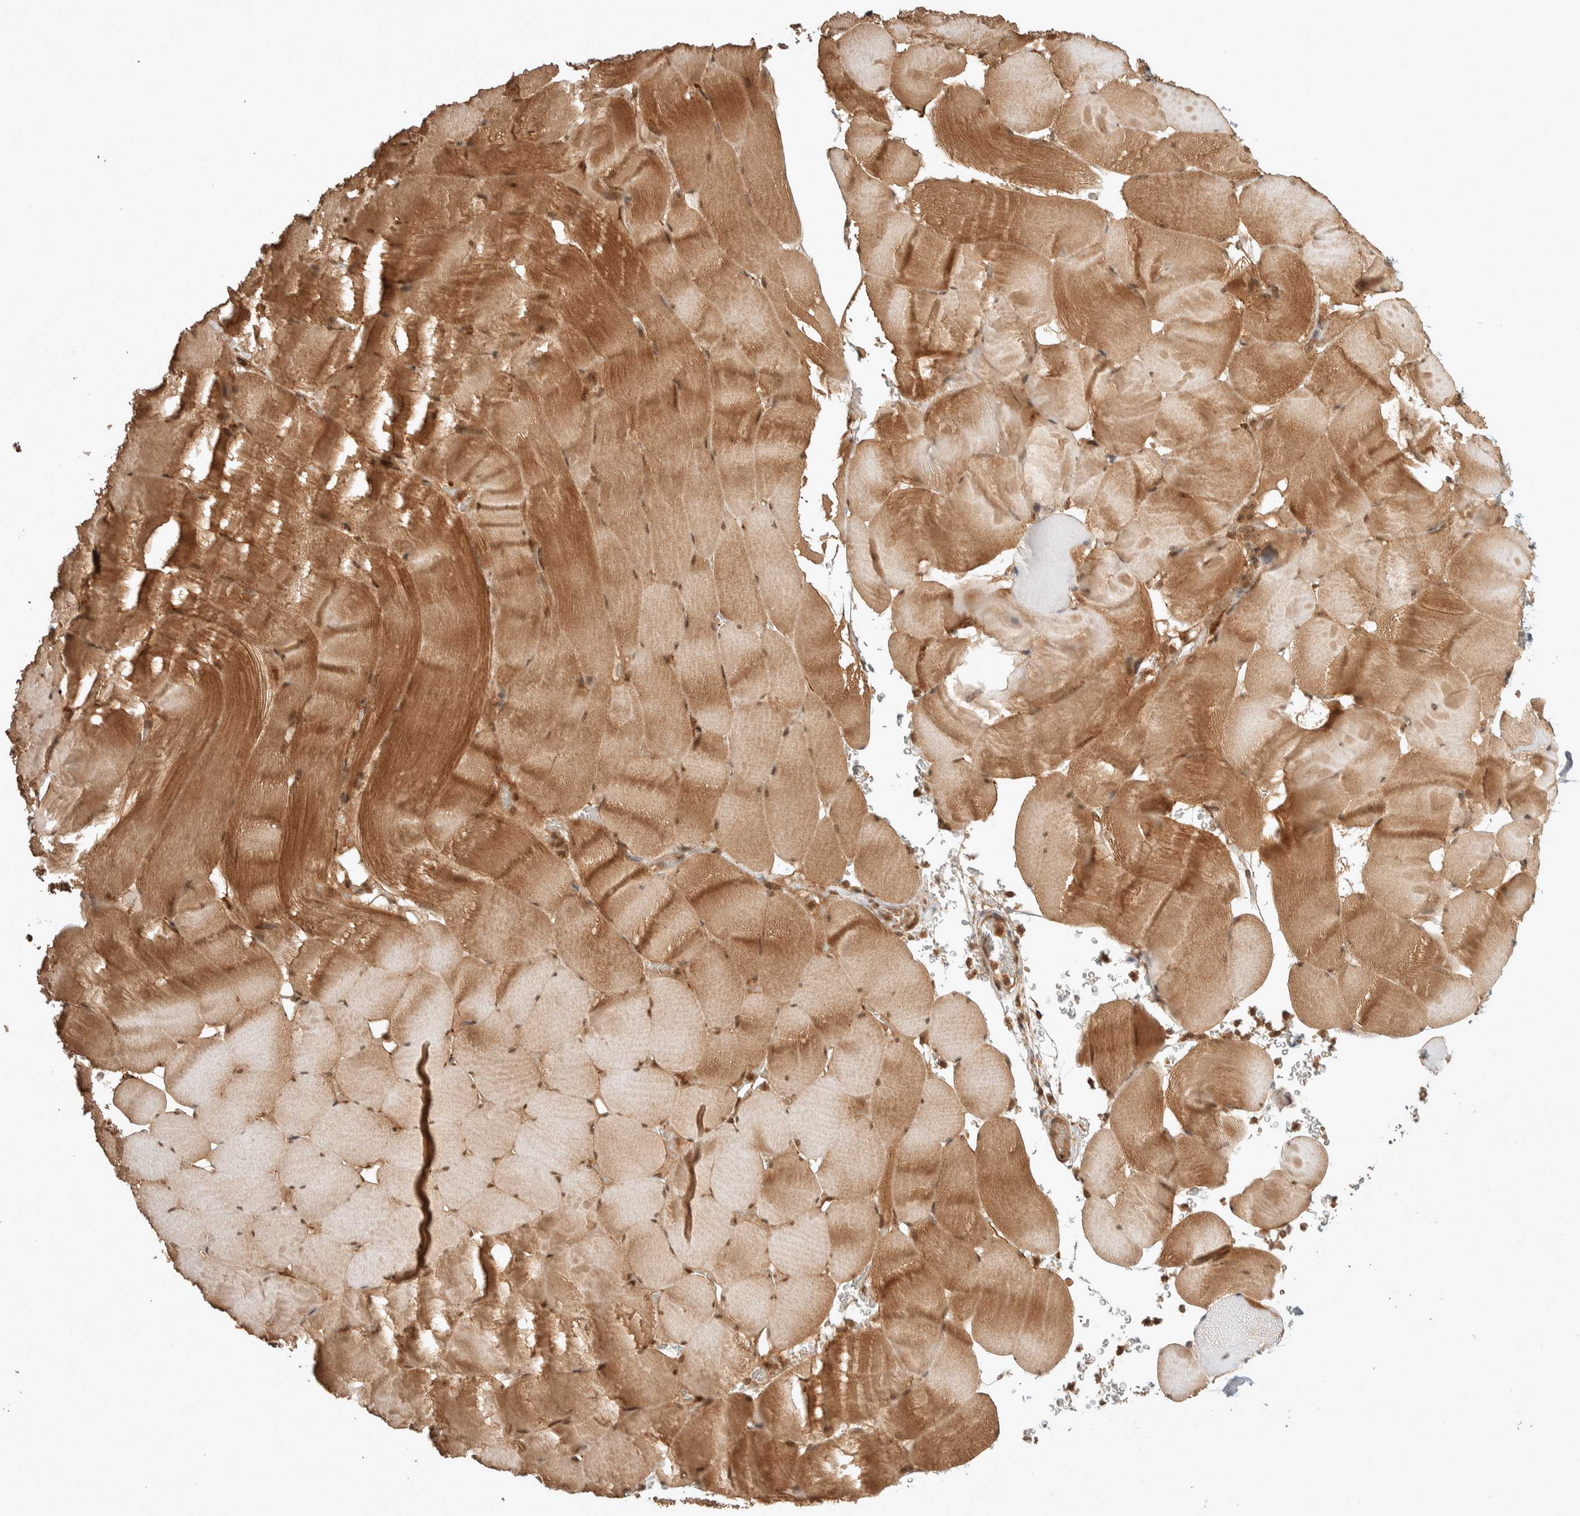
{"staining": {"intensity": "moderate", "quantity": ">75%", "location": "cytoplasmic/membranous"}, "tissue": "skeletal muscle", "cell_type": "Myocytes", "image_type": "normal", "snomed": [{"axis": "morphology", "description": "Normal tissue, NOS"}, {"axis": "topography", "description": "Skeletal muscle"}], "caption": "Moderate cytoplasmic/membranous protein positivity is appreciated in approximately >75% of myocytes in skeletal muscle. Using DAB (3,3'-diaminobenzidine) (brown) and hematoxylin (blue) stains, captured at high magnification using brightfield microscopy.", "gene": "THRA", "patient": {"sex": "male", "age": 62}}